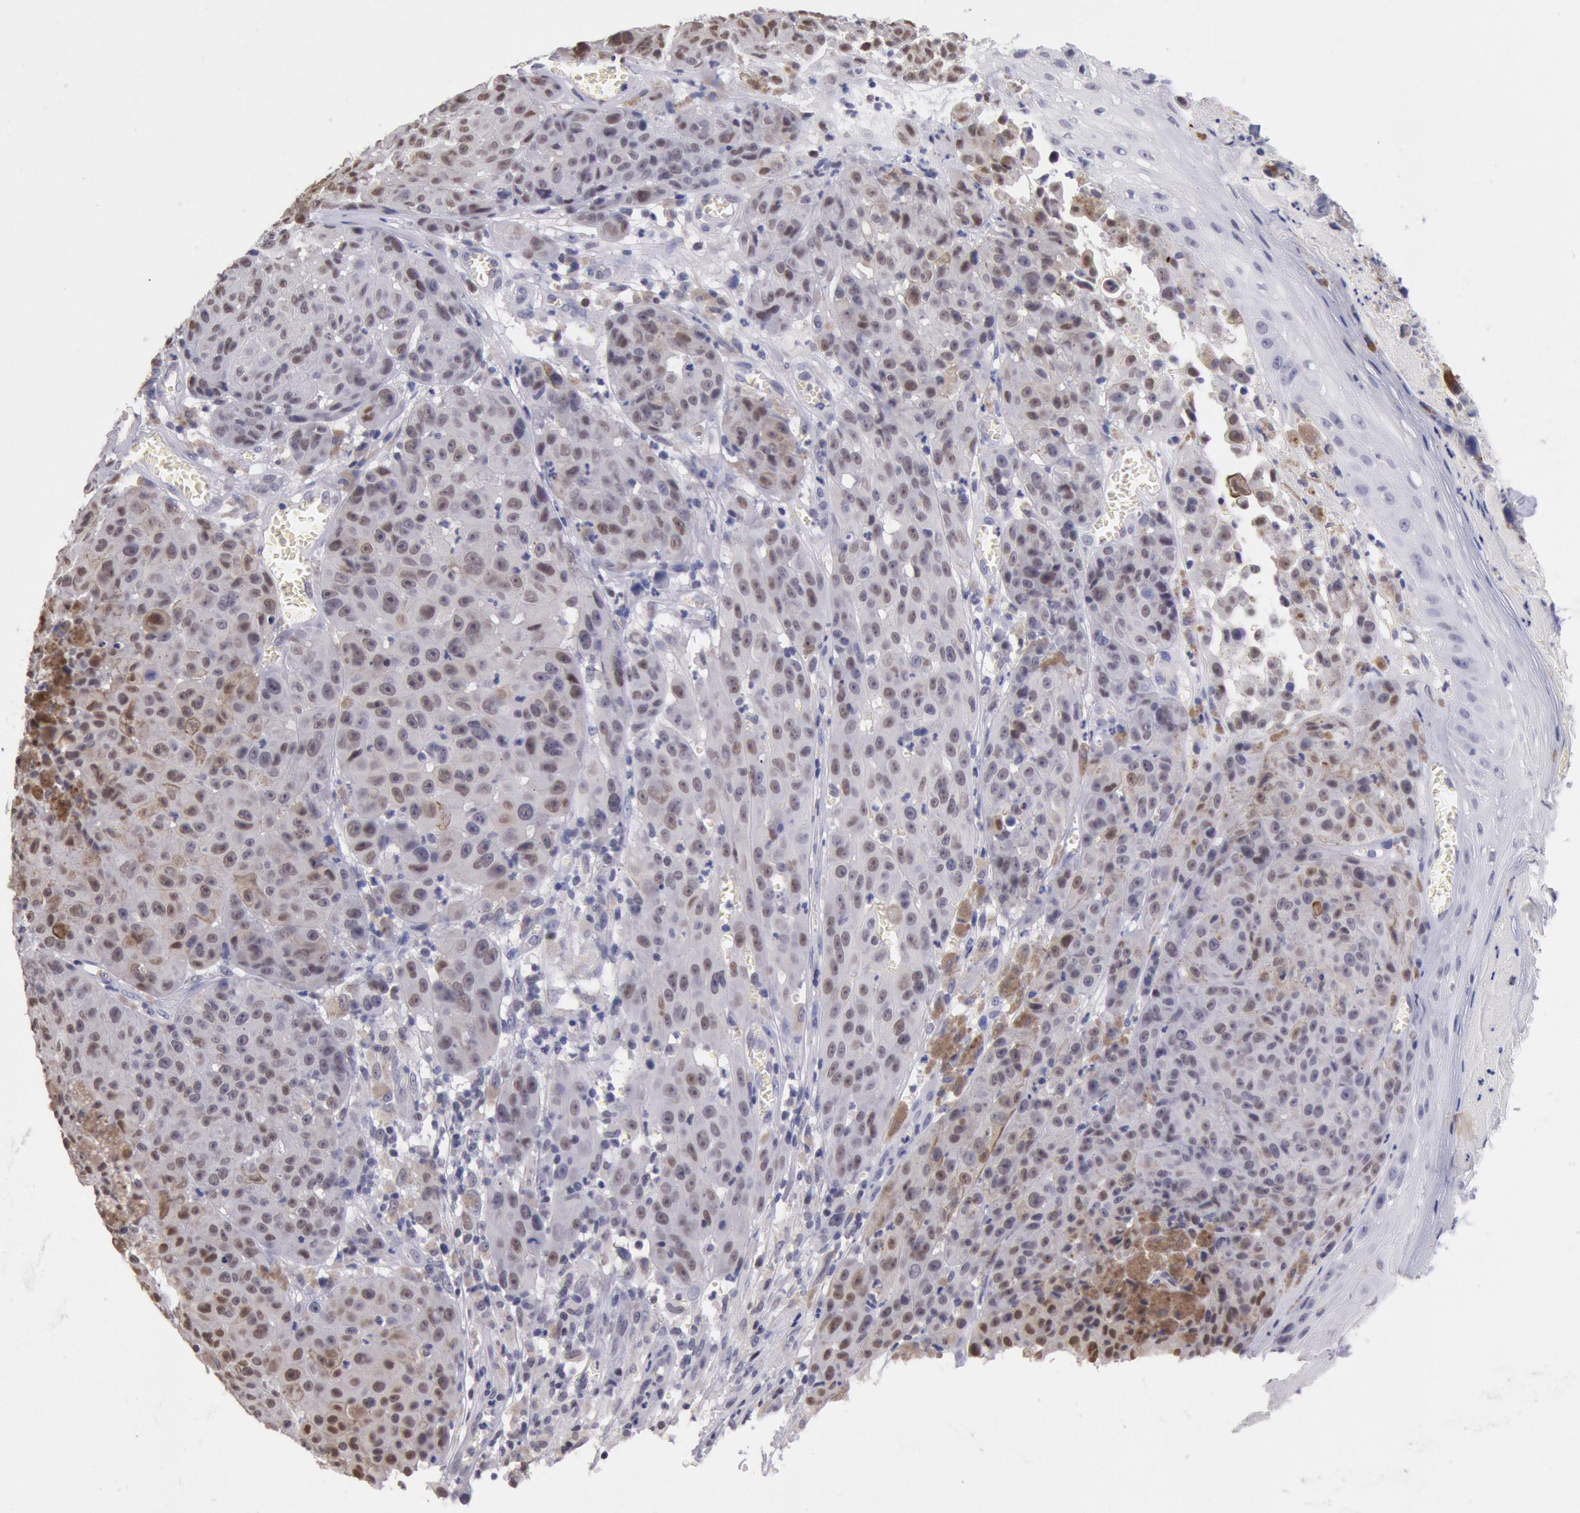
{"staining": {"intensity": "moderate", "quantity": ">75%", "location": "nuclear"}, "tissue": "melanoma", "cell_type": "Tumor cells", "image_type": "cancer", "snomed": [{"axis": "morphology", "description": "Malignant melanoma, NOS"}, {"axis": "topography", "description": "Skin"}], "caption": "The immunohistochemical stain shows moderate nuclear positivity in tumor cells of malignant melanoma tissue.", "gene": "MYH7", "patient": {"sex": "male", "age": 64}}